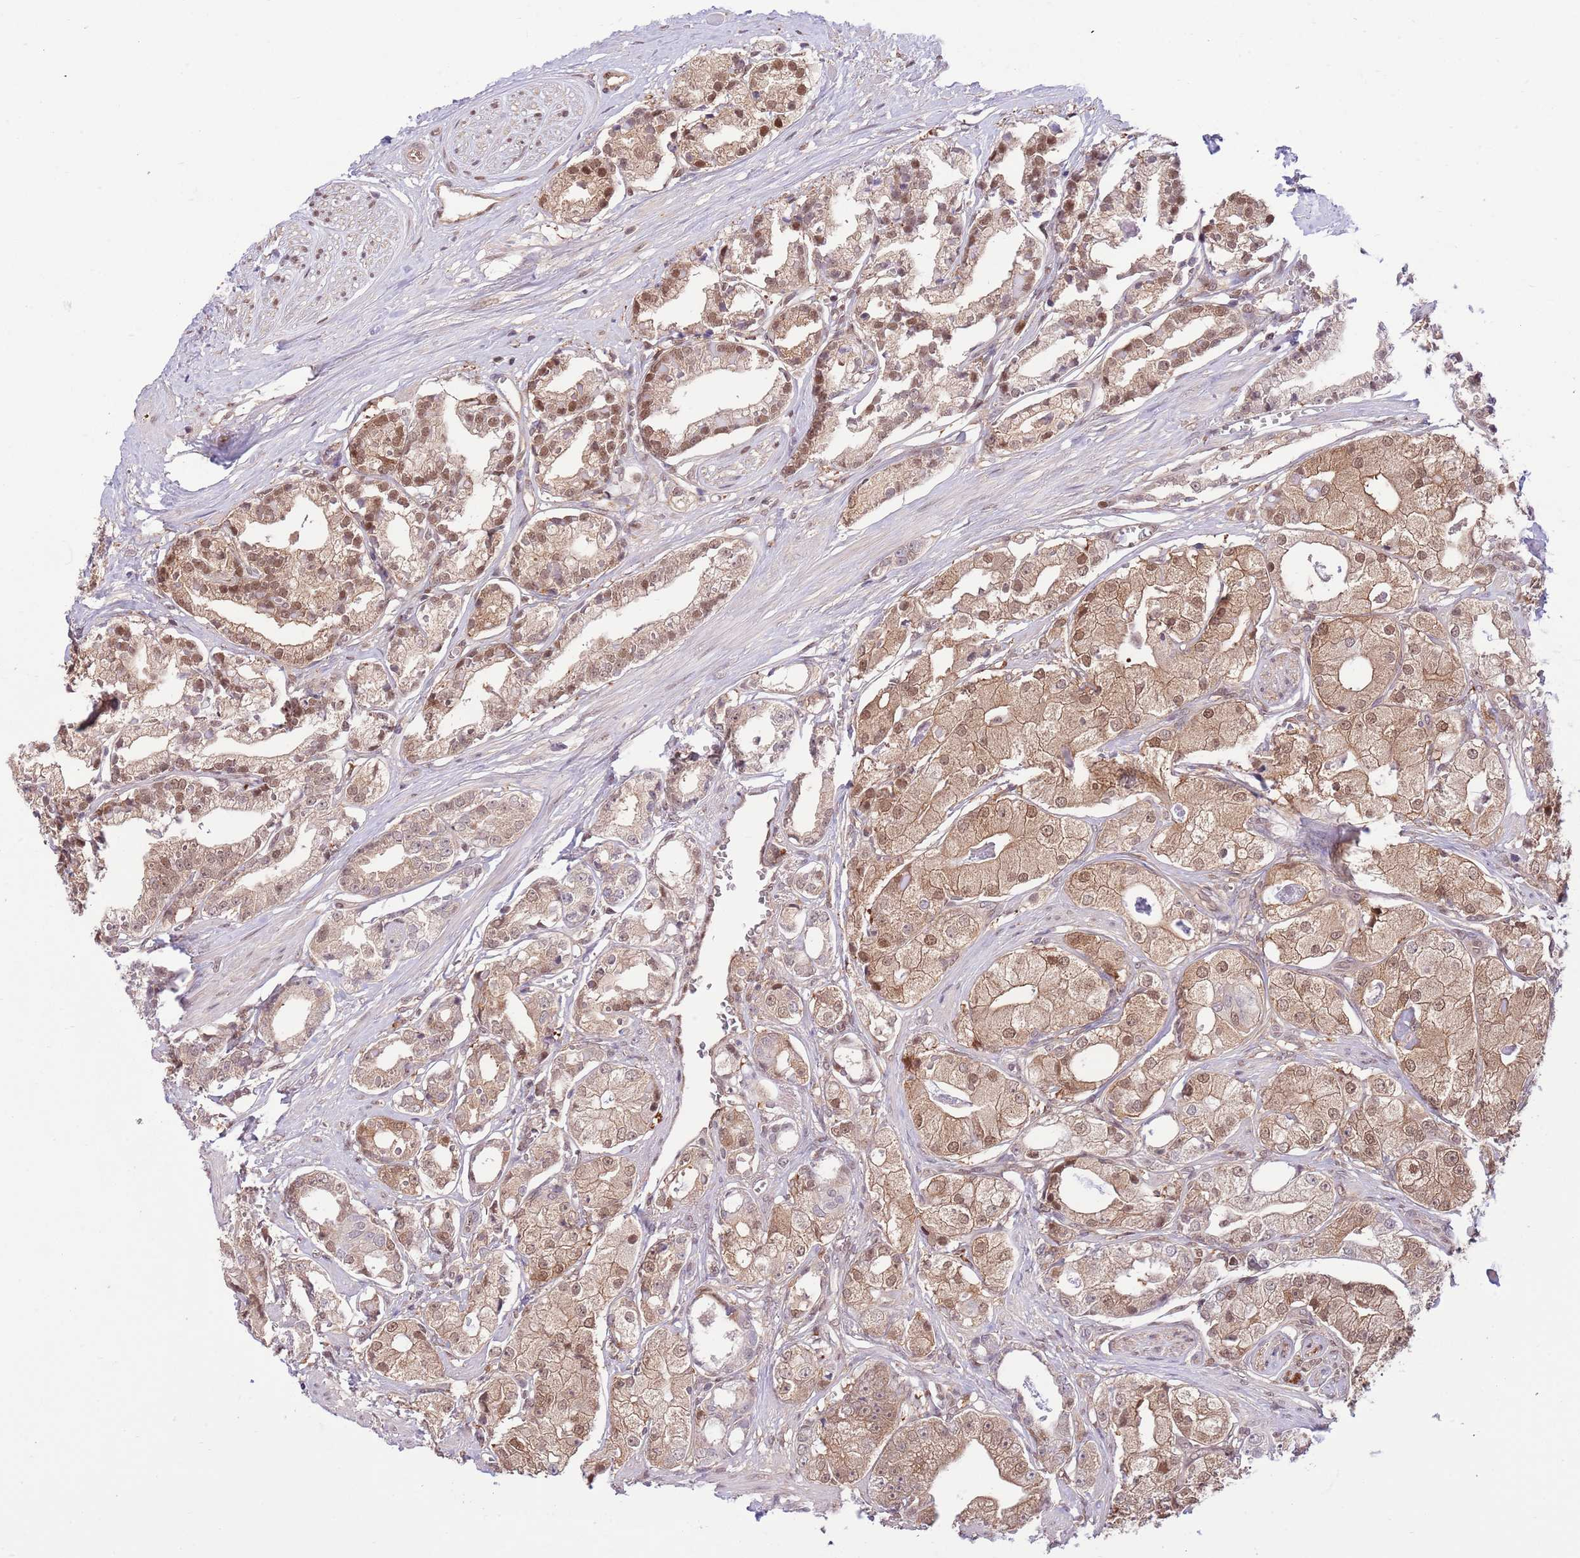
{"staining": {"intensity": "moderate", "quantity": ">75%", "location": "cytoplasmic/membranous,nuclear"}, "tissue": "prostate cancer", "cell_type": "Tumor cells", "image_type": "cancer", "snomed": [{"axis": "morphology", "description": "Adenocarcinoma, High grade"}, {"axis": "topography", "description": "Prostate"}], "caption": "The photomicrograph demonstrates immunohistochemical staining of prostate high-grade adenocarcinoma. There is moderate cytoplasmic/membranous and nuclear positivity is appreciated in about >75% of tumor cells. Using DAB (3,3'-diaminobenzidine) (brown) and hematoxylin (blue) stains, captured at high magnification using brightfield microscopy.", "gene": "NSFL1C", "patient": {"sex": "male", "age": 71}}